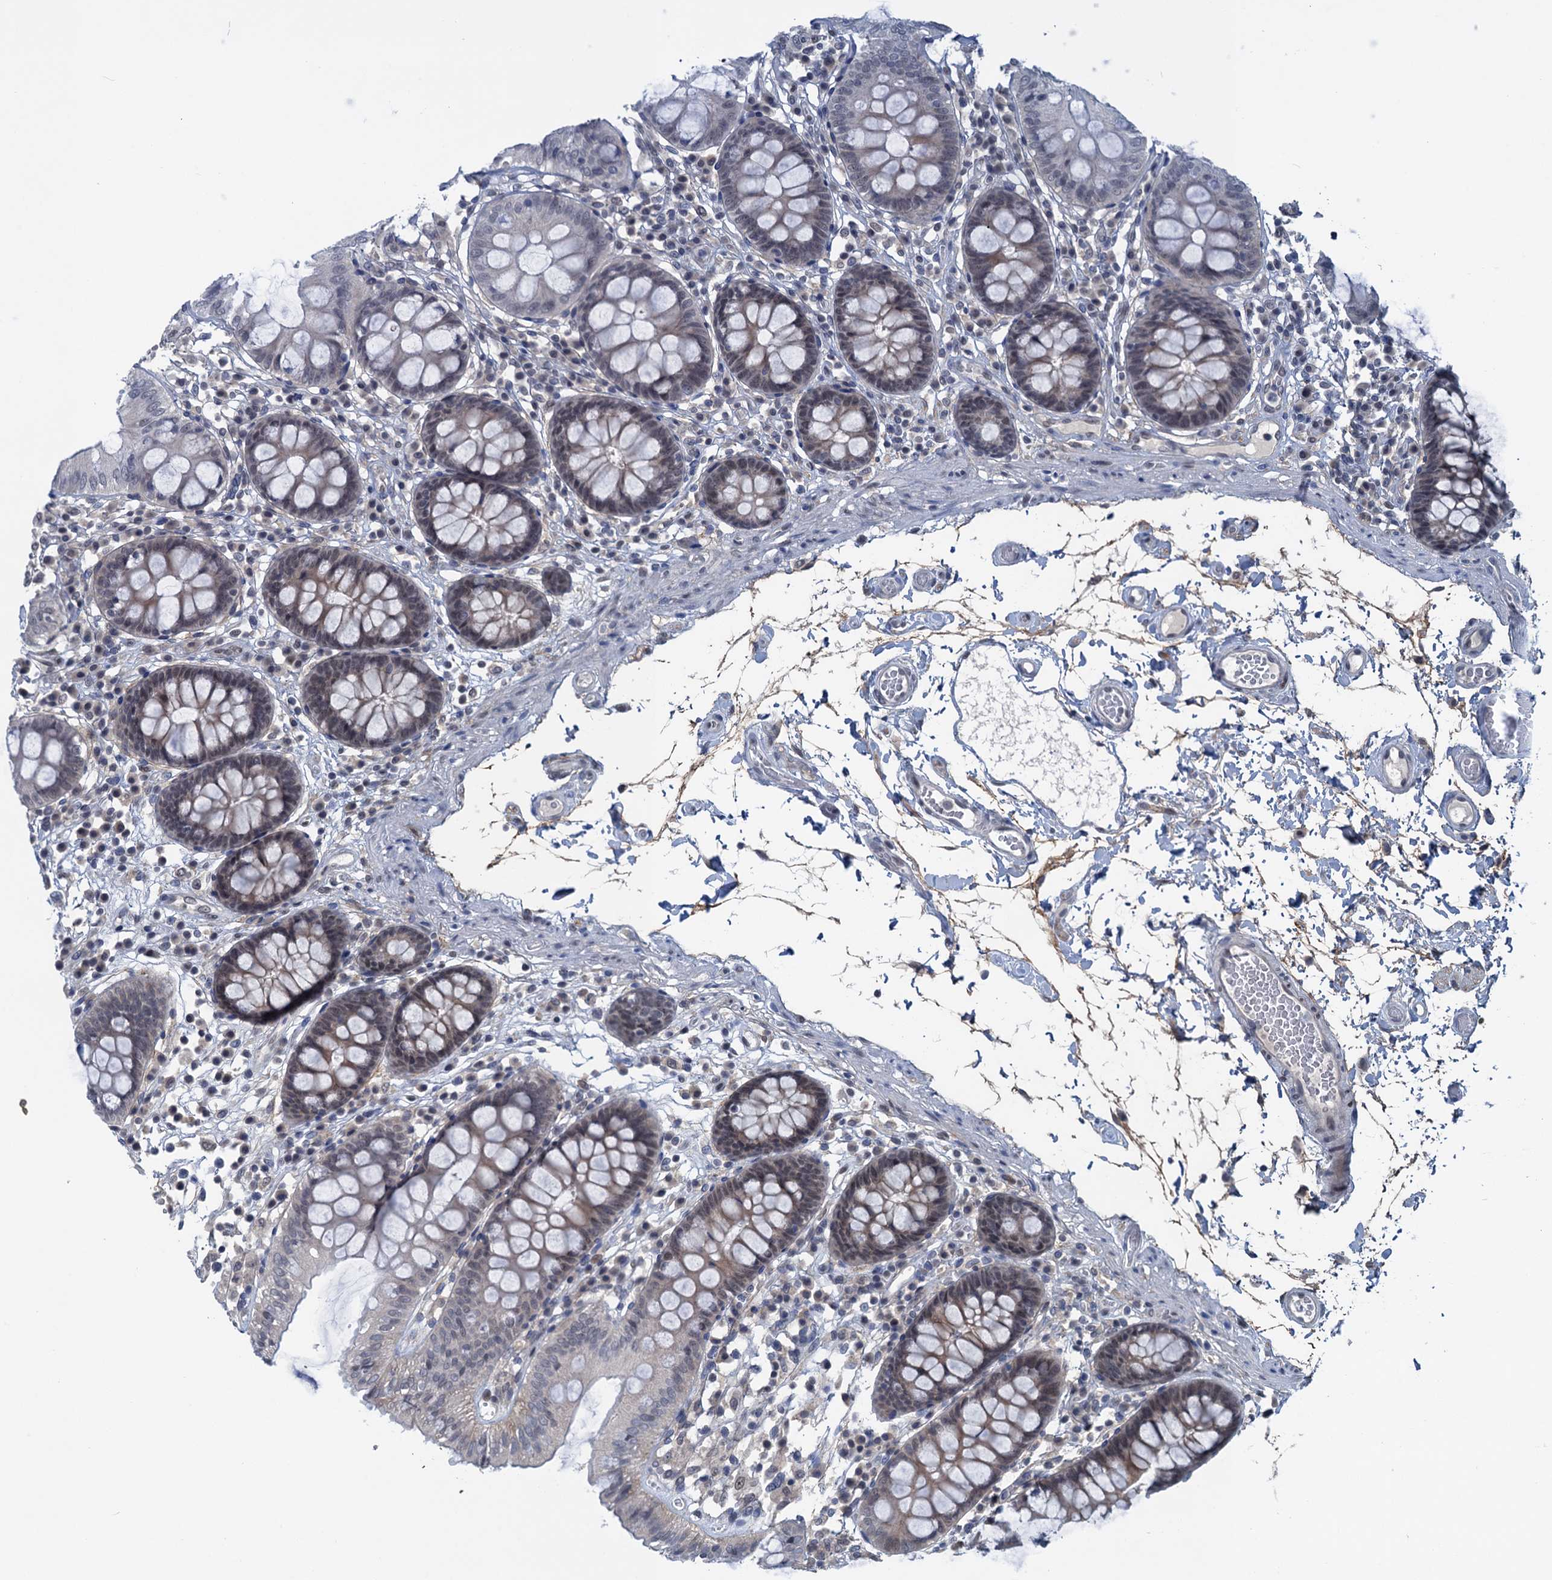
{"staining": {"intensity": "moderate", "quantity": ">75%", "location": "nuclear"}, "tissue": "colon", "cell_type": "Endothelial cells", "image_type": "normal", "snomed": [{"axis": "morphology", "description": "Normal tissue, NOS"}, {"axis": "topography", "description": "Colon"}], "caption": "Protein expression analysis of normal colon exhibits moderate nuclear staining in about >75% of endothelial cells.", "gene": "SAE1", "patient": {"sex": "male", "age": 84}}